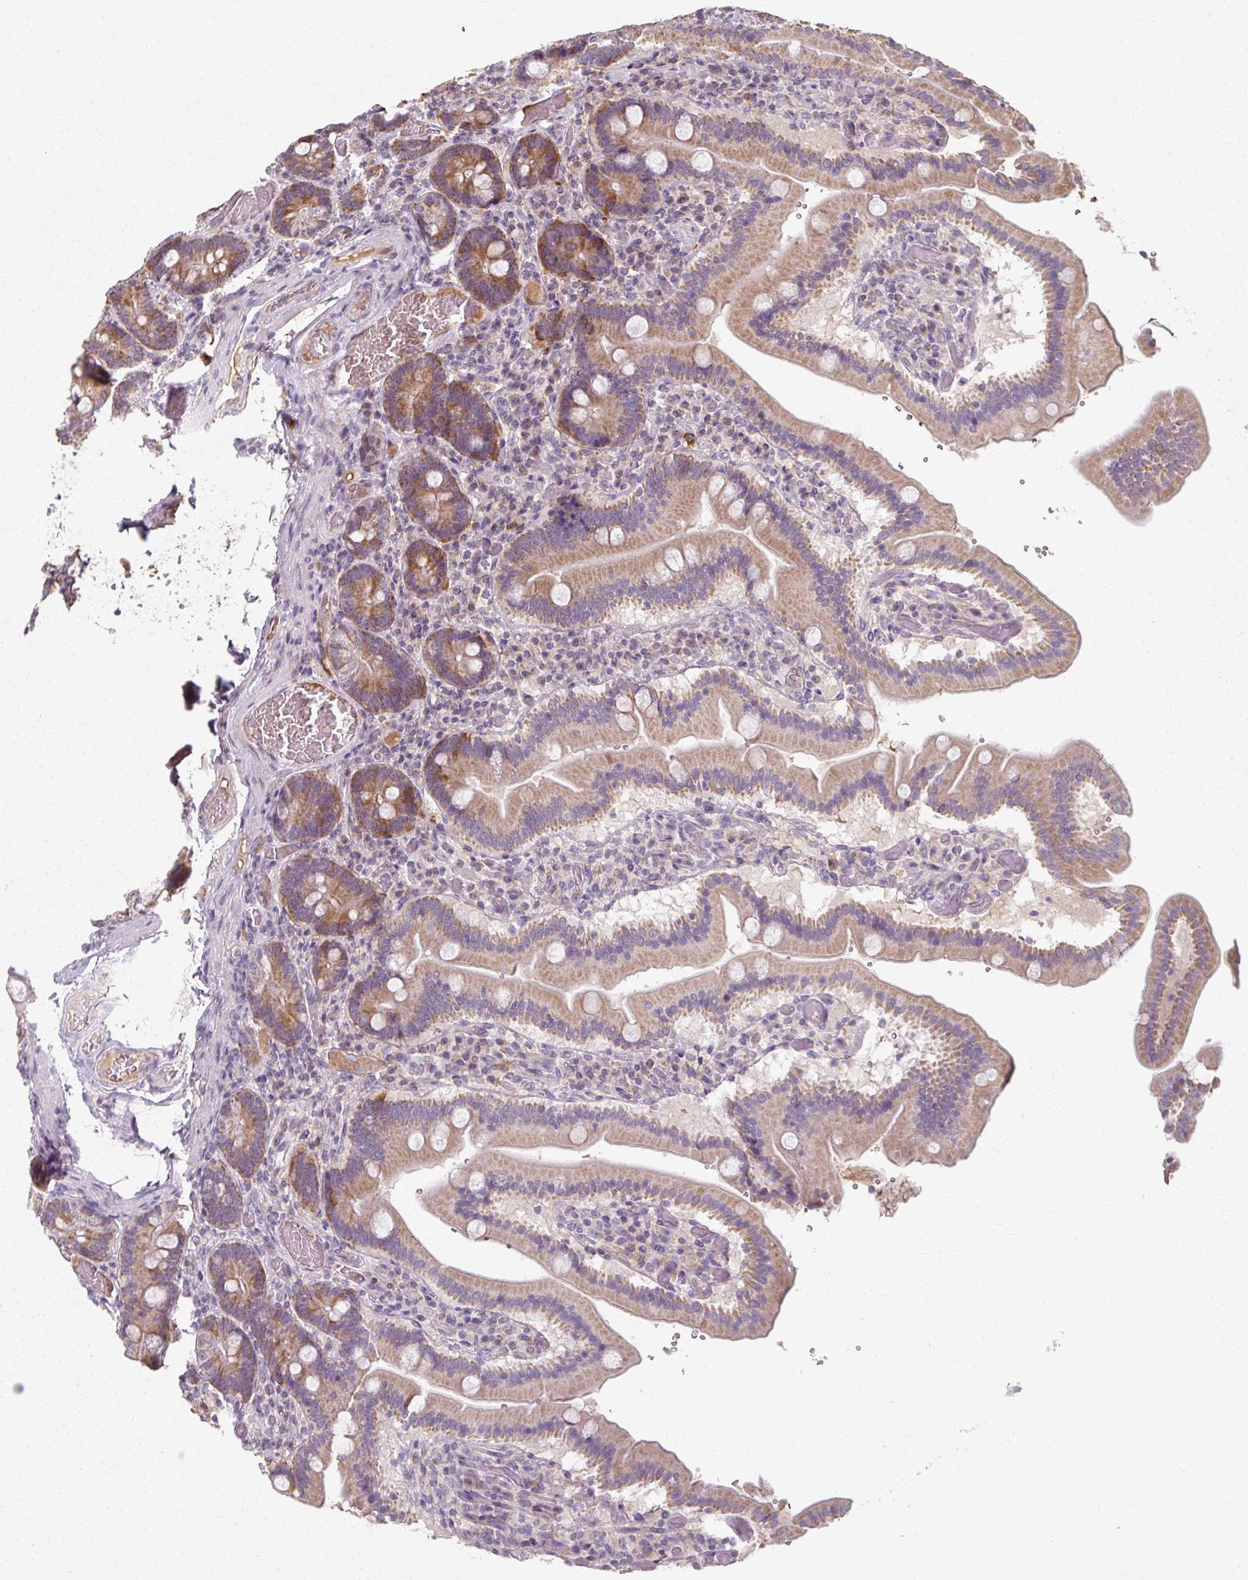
{"staining": {"intensity": "moderate", "quantity": ">75%", "location": "cytoplasmic/membranous"}, "tissue": "duodenum", "cell_type": "Glandular cells", "image_type": "normal", "snomed": [{"axis": "morphology", "description": "Normal tissue, NOS"}, {"axis": "topography", "description": "Duodenum"}], "caption": "Protein staining of unremarkable duodenum reveals moderate cytoplasmic/membranous expression in approximately >75% of glandular cells. (Stains: DAB in brown, nuclei in blue, Microscopy: brightfield microscopy at high magnification).", "gene": "TSEN54", "patient": {"sex": "female", "age": 62}}